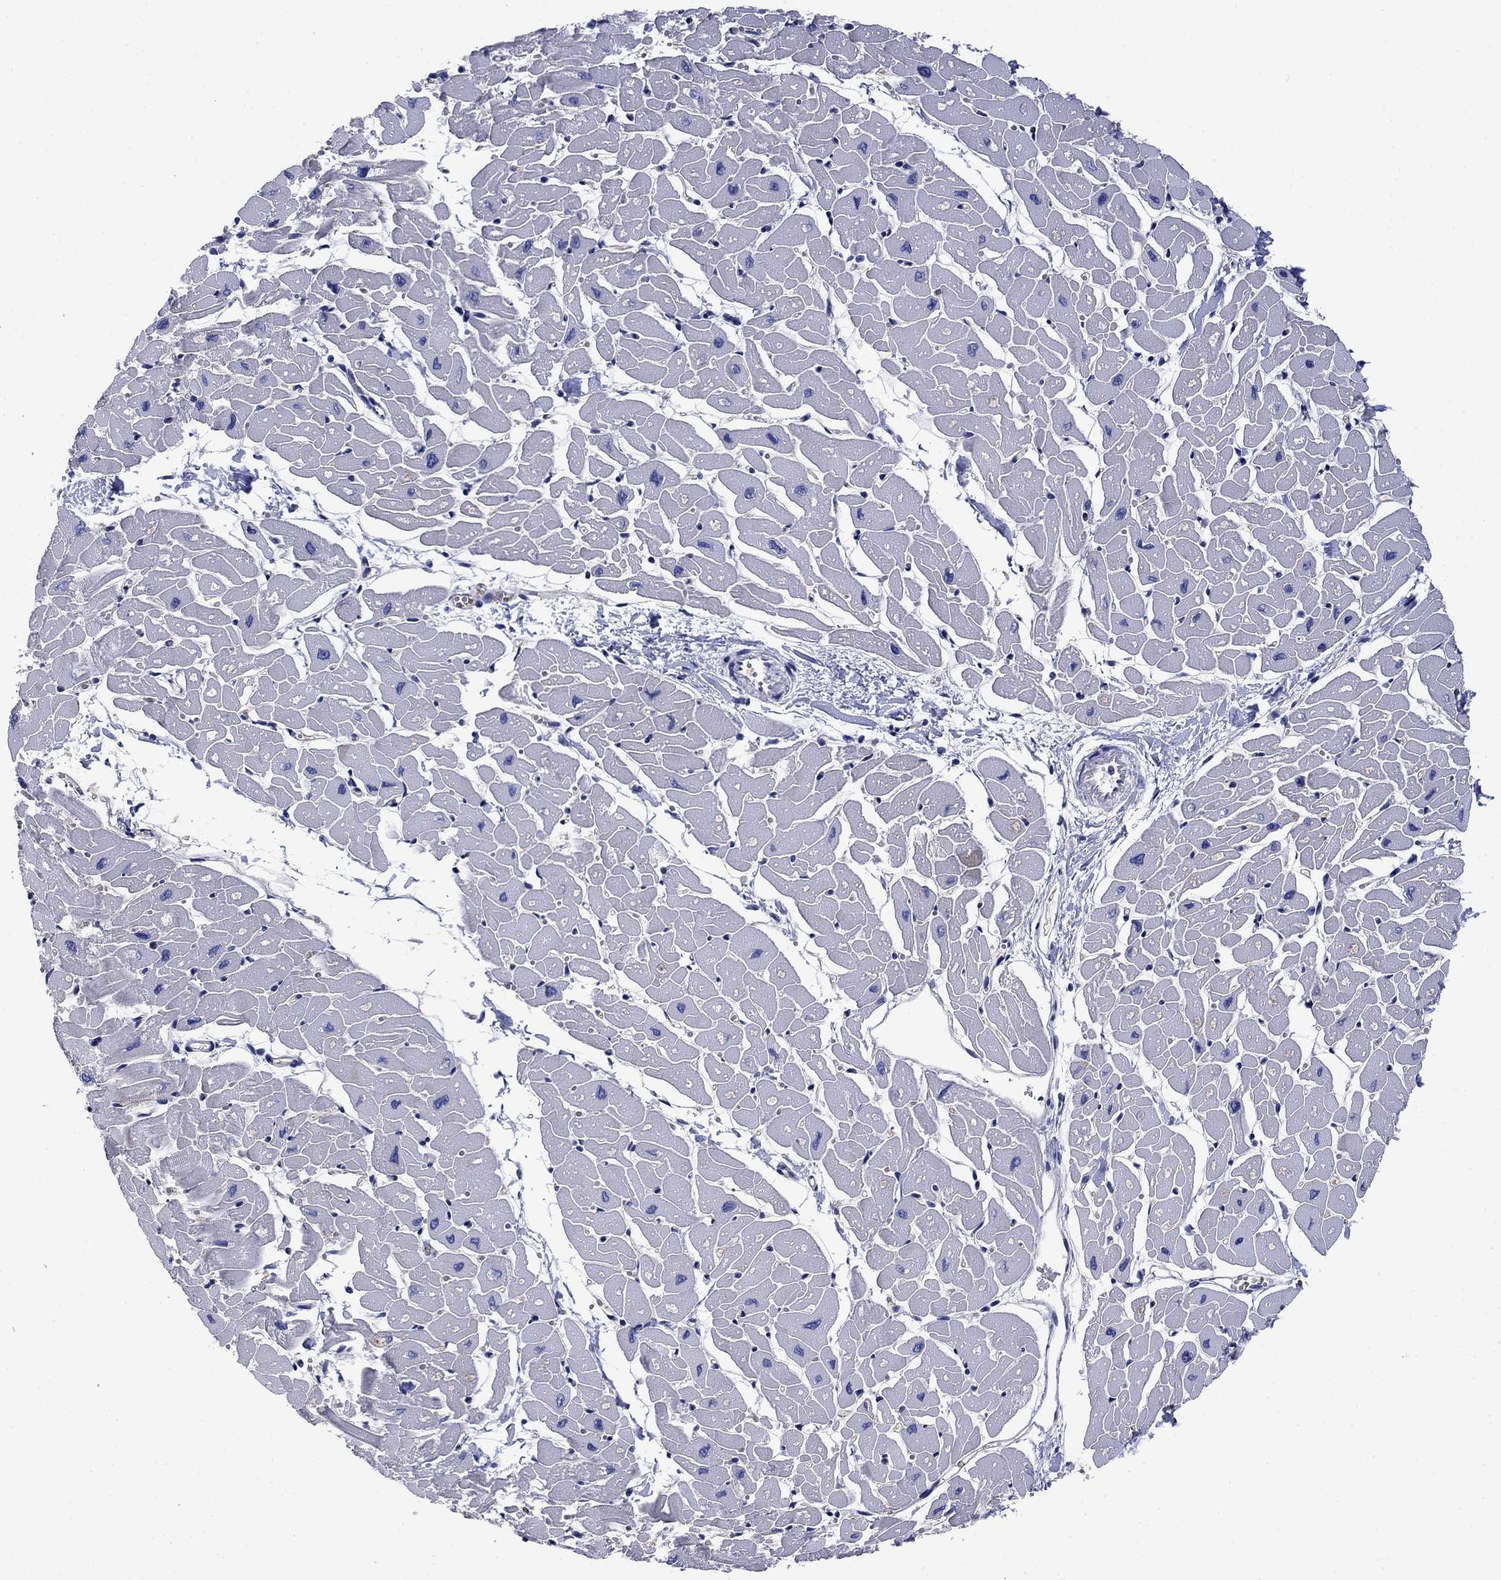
{"staining": {"intensity": "negative", "quantity": "none", "location": "none"}, "tissue": "heart muscle", "cell_type": "Cardiomyocytes", "image_type": "normal", "snomed": [{"axis": "morphology", "description": "Normal tissue, NOS"}, {"axis": "topography", "description": "Heart"}], "caption": "The photomicrograph exhibits no staining of cardiomyocytes in normal heart muscle.", "gene": "SLC1A2", "patient": {"sex": "male", "age": 57}}